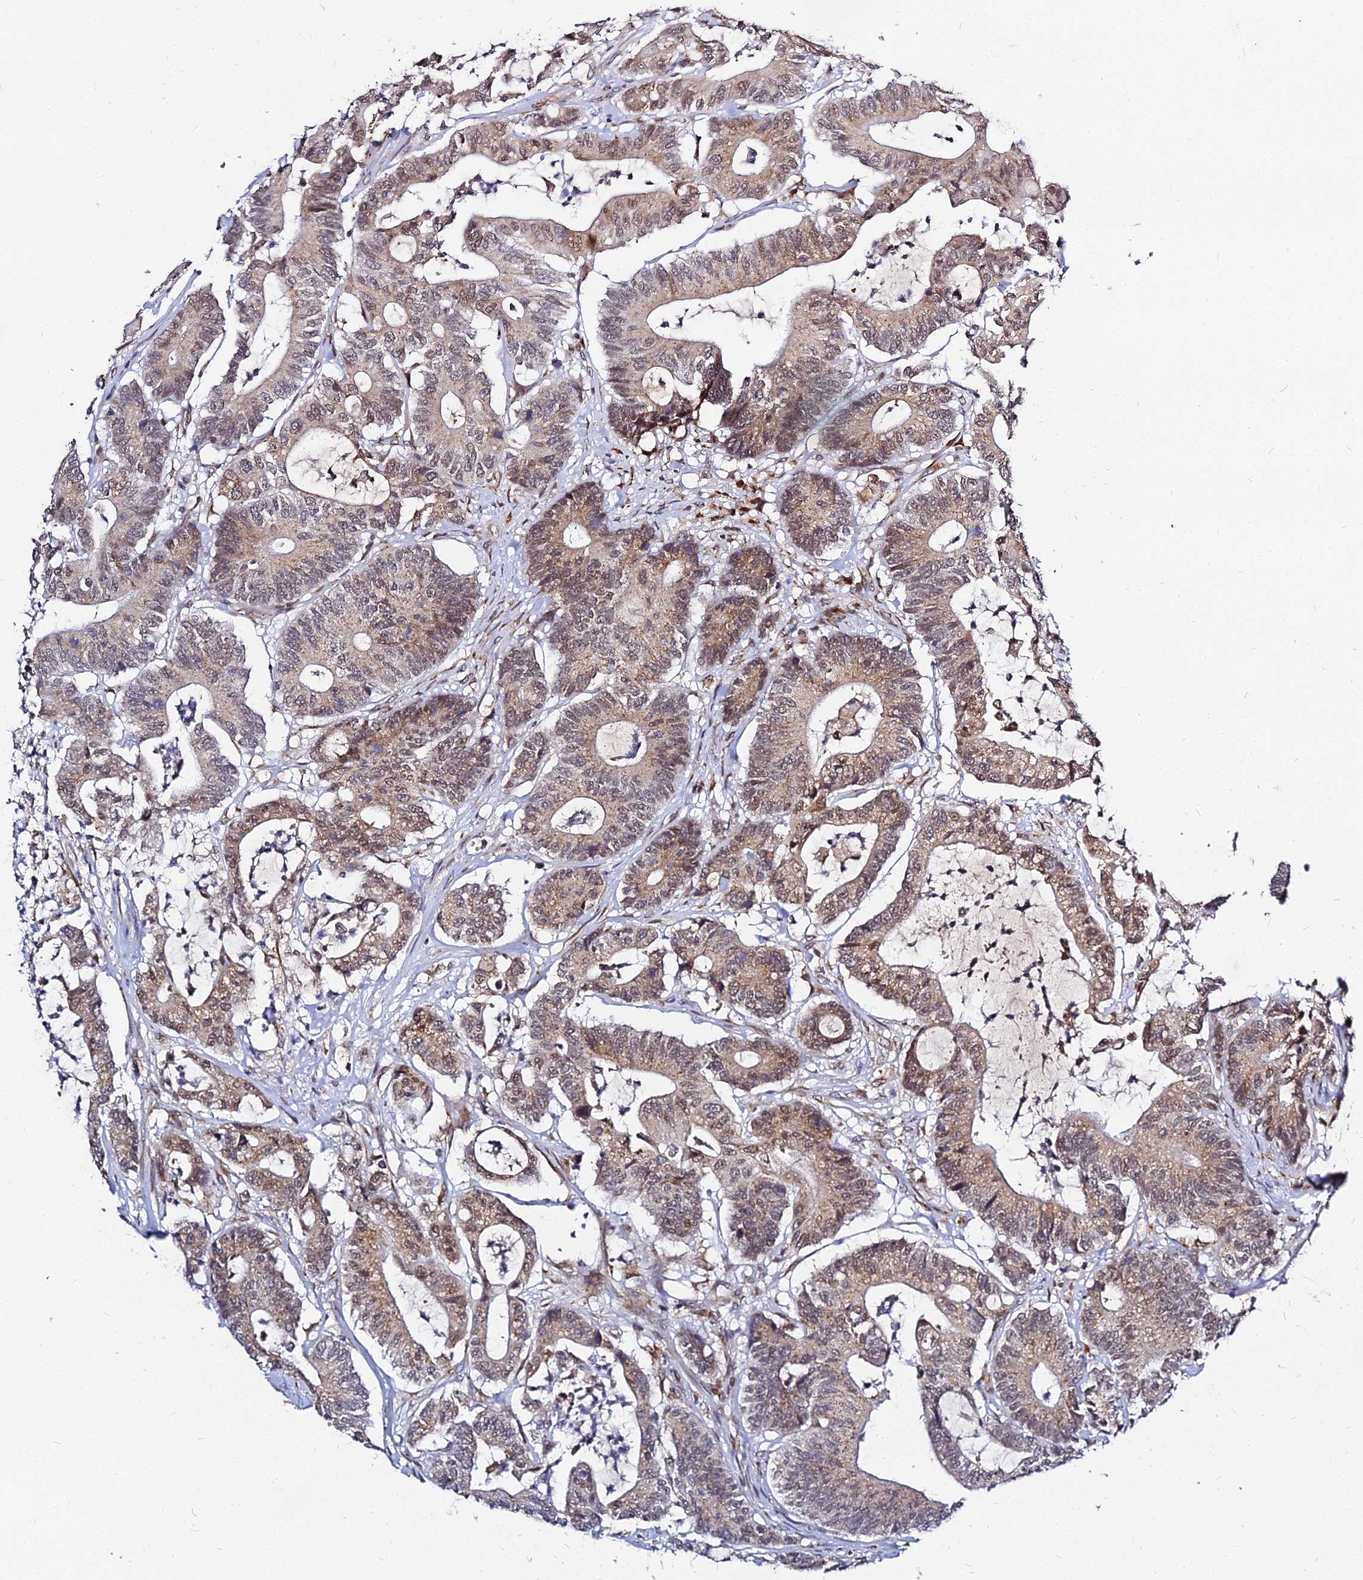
{"staining": {"intensity": "moderate", "quantity": ">75%", "location": "cytoplasmic/membranous,nuclear"}, "tissue": "colorectal cancer", "cell_type": "Tumor cells", "image_type": "cancer", "snomed": [{"axis": "morphology", "description": "Adenocarcinoma, NOS"}, {"axis": "topography", "description": "Colon"}], "caption": "Human colorectal cancer (adenocarcinoma) stained with a protein marker demonstrates moderate staining in tumor cells.", "gene": "RNF121", "patient": {"sex": "female", "age": 84}}